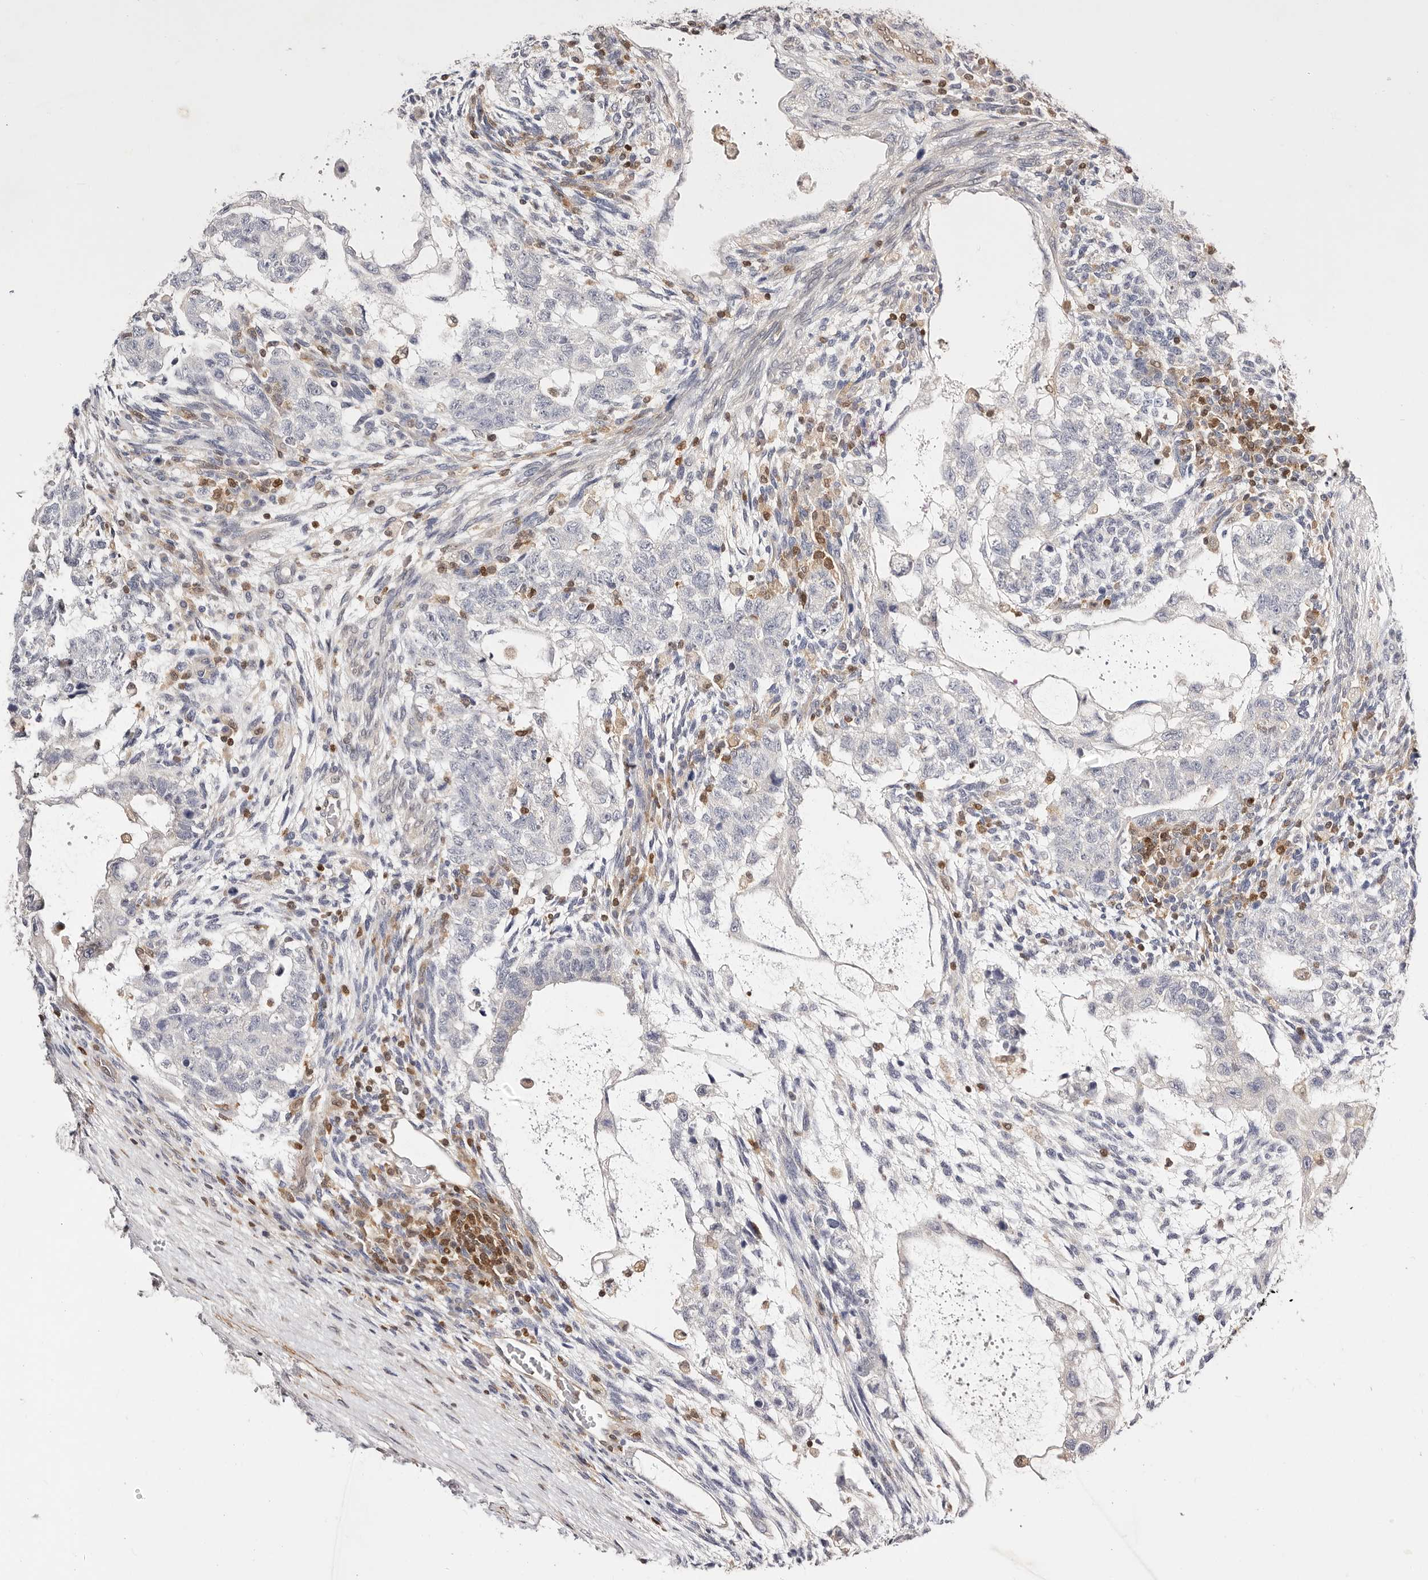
{"staining": {"intensity": "negative", "quantity": "none", "location": "none"}, "tissue": "testis cancer", "cell_type": "Tumor cells", "image_type": "cancer", "snomed": [{"axis": "morphology", "description": "Normal tissue, NOS"}, {"axis": "morphology", "description": "Carcinoma, Embryonal, NOS"}, {"axis": "topography", "description": "Testis"}], "caption": "Tumor cells show no significant protein positivity in testis cancer.", "gene": "STAT5A", "patient": {"sex": "male", "age": 36}}